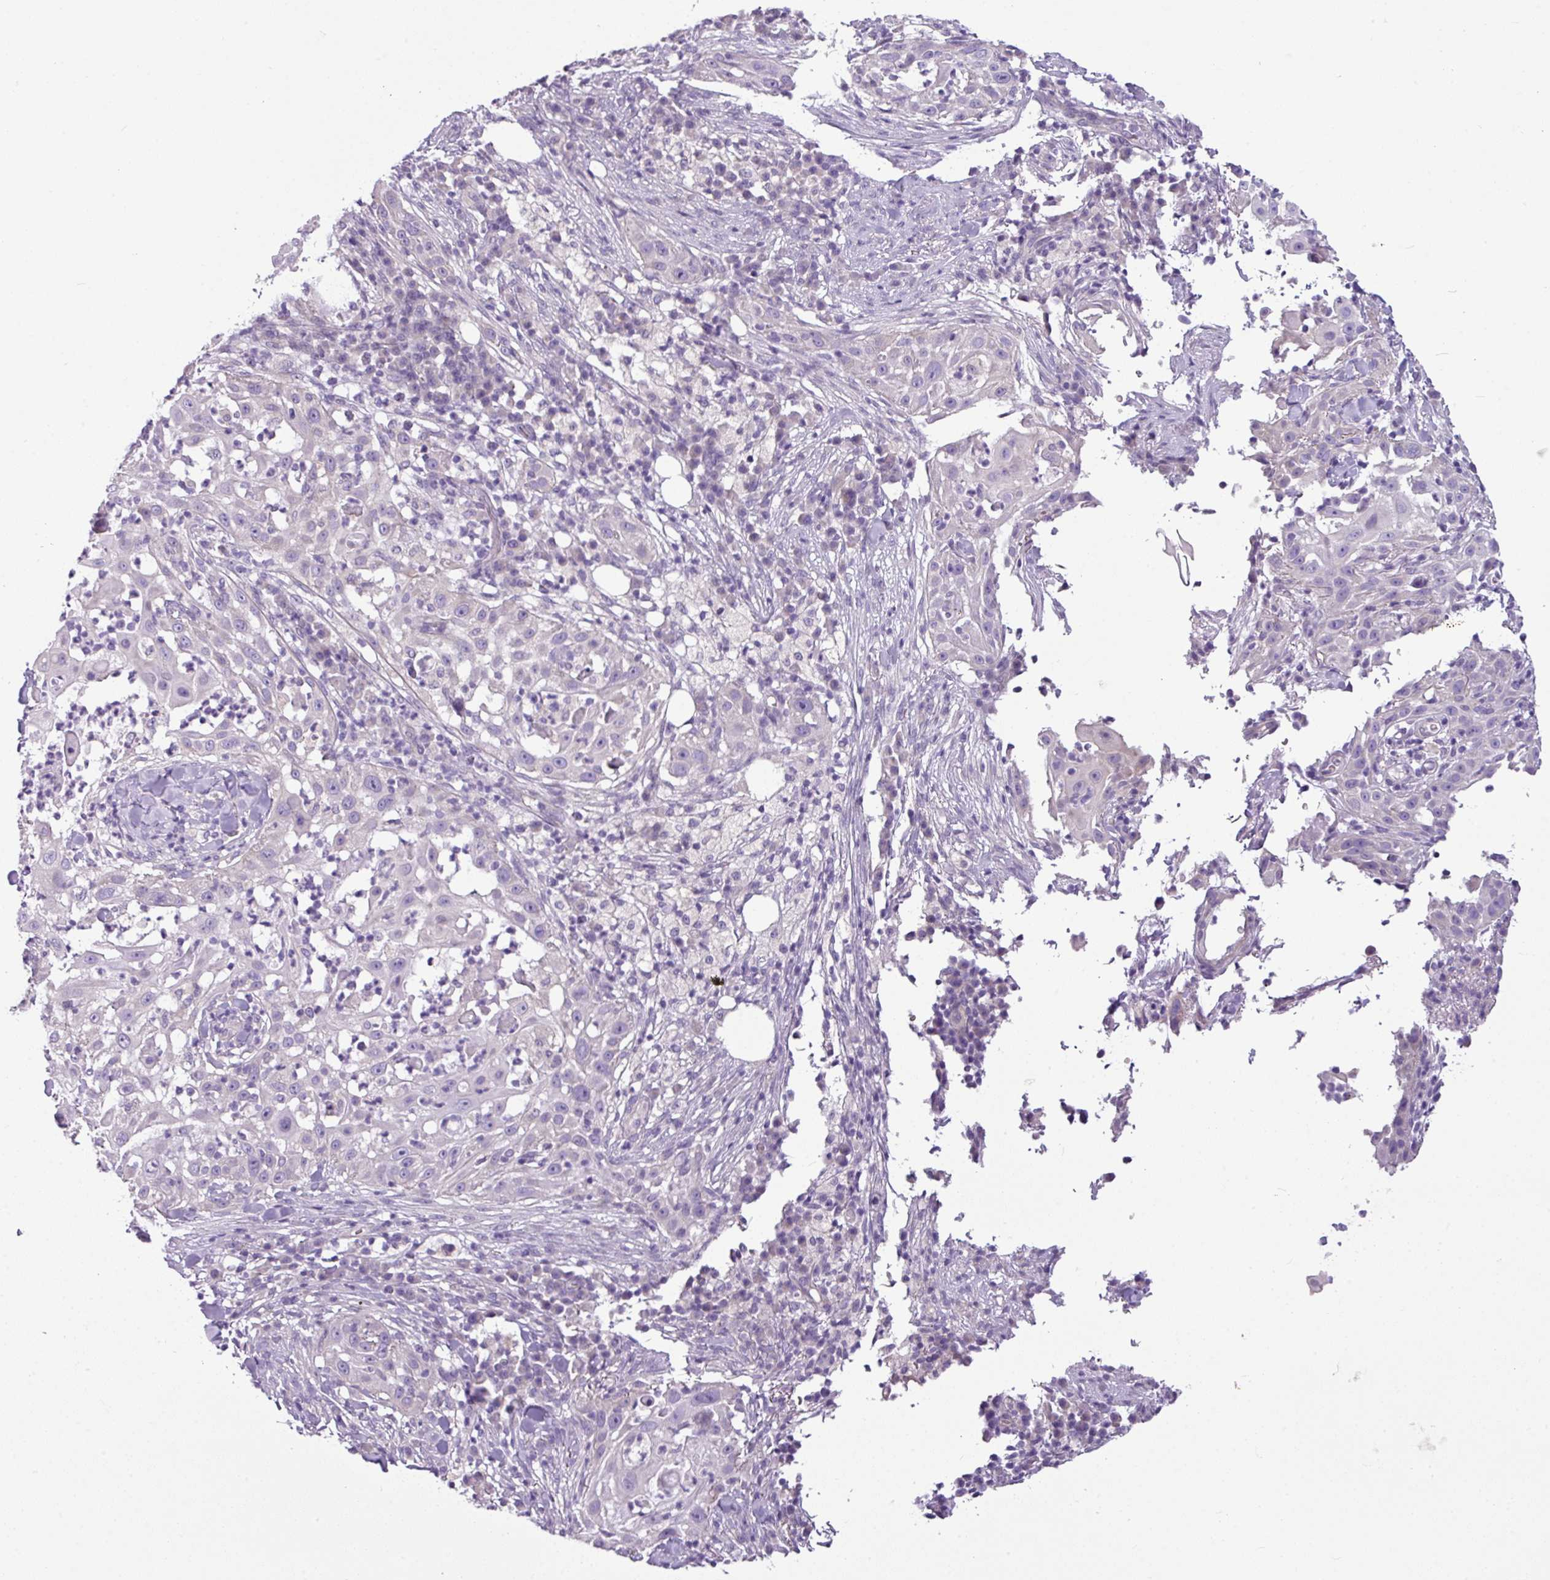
{"staining": {"intensity": "negative", "quantity": "none", "location": "none"}, "tissue": "skin cancer", "cell_type": "Tumor cells", "image_type": "cancer", "snomed": [{"axis": "morphology", "description": "Squamous cell carcinoma, NOS"}, {"axis": "topography", "description": "Skin"}], "caption": "This is a image of IHC staining of skin cancer (squamous cell carcinoma), which shows no expression in tumor cells.", "gene": "TOR1AIP2", "patient": {"sex": "female", "age": 44}}